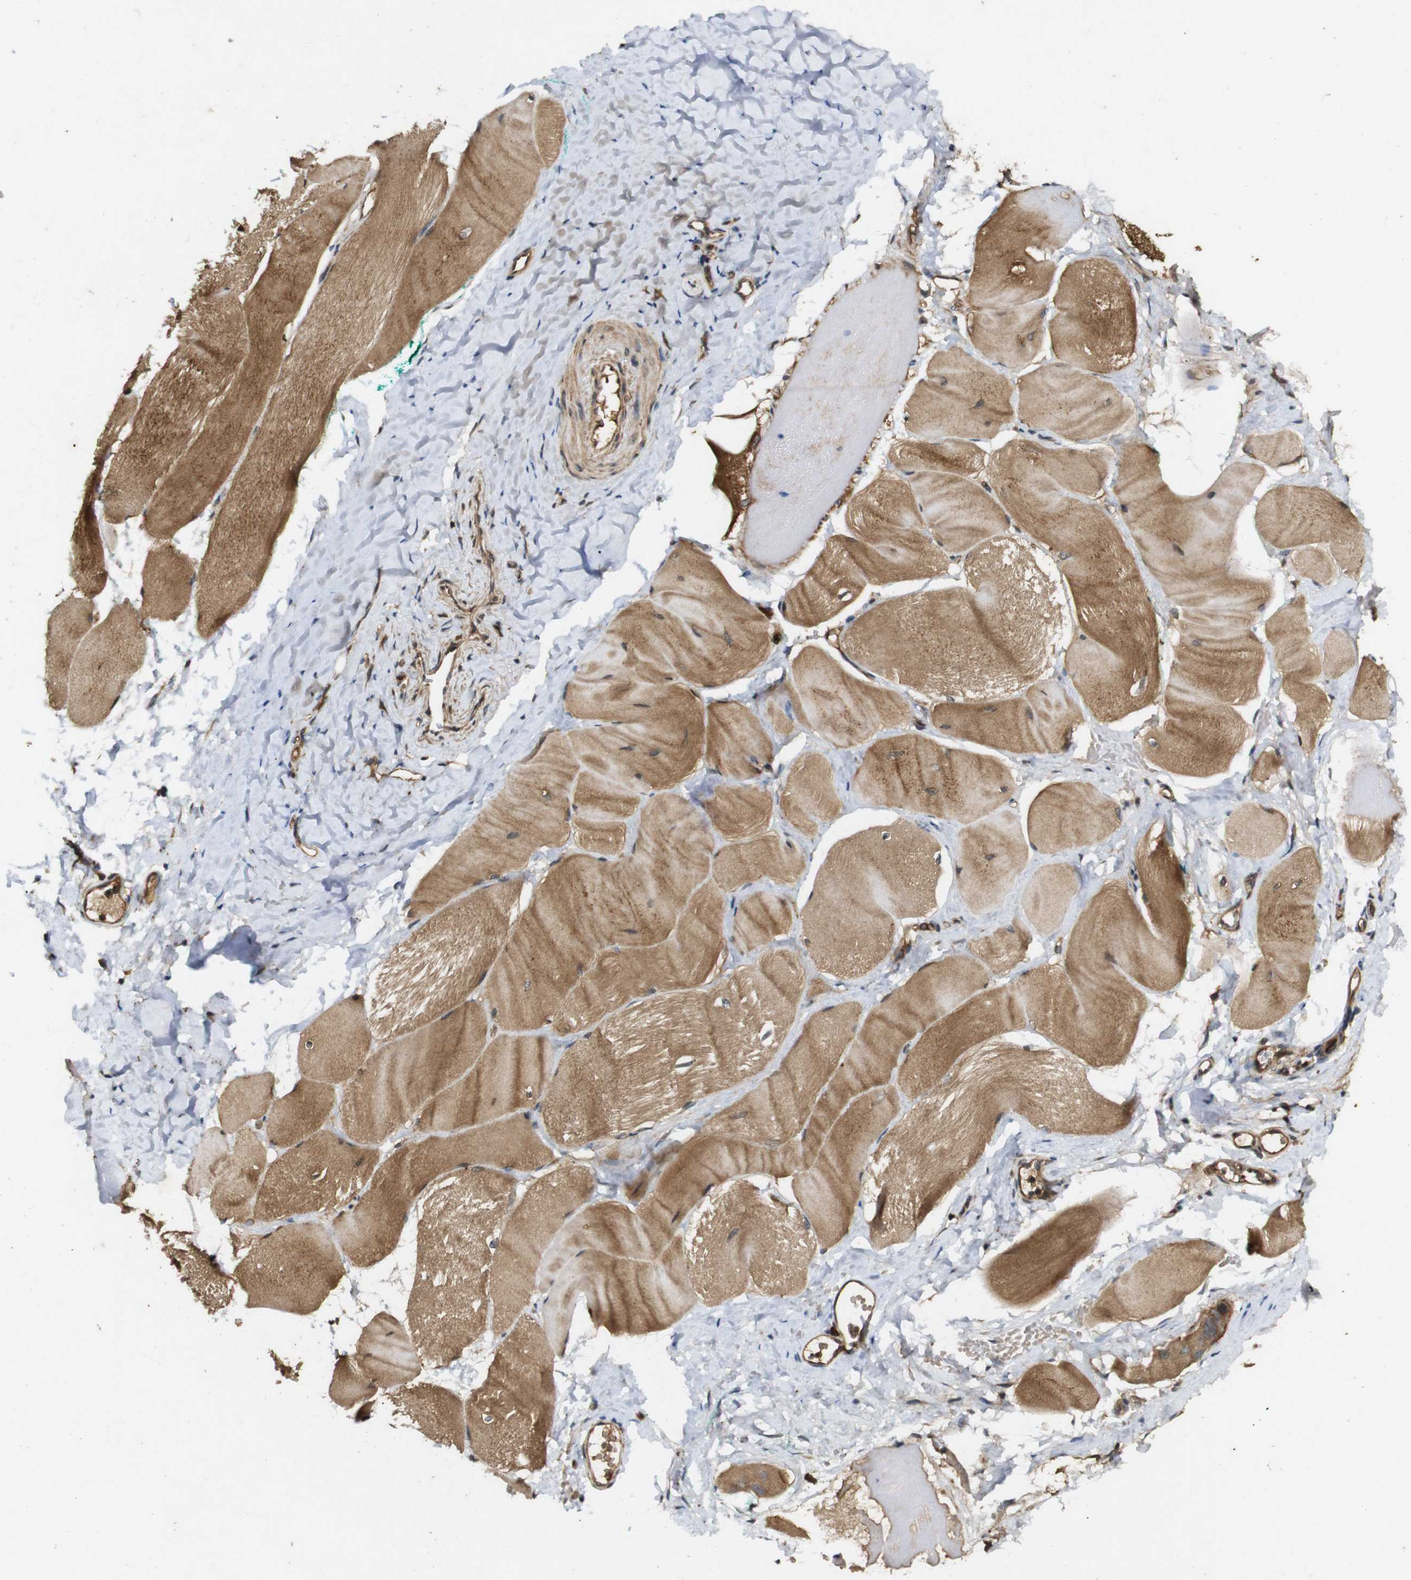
{"staining": {"intensity": "moderate", "quantity": ">75%", "location": "cytoplasmic/membranous"}, "tissue": "skeletal muscle", "cell_type": "Myocytes", "image_type": "normal", "snomed": [{"axis": "morphology", "description": "Normal tissue, NOS"}, {"axis": "morphology", "description": "Squamous cell carcinoma, NOS"}, {"axis": "topography", "description": "Skeletal muscle"}], "caption": "Protein analysis of unremarkable skeletal muscle exhibits moderate cytoplasmic/membranous staining in approximately >75% of myocytes.", "gene": "RIPK1", "patient": {"sex": "male", "age": 51}}